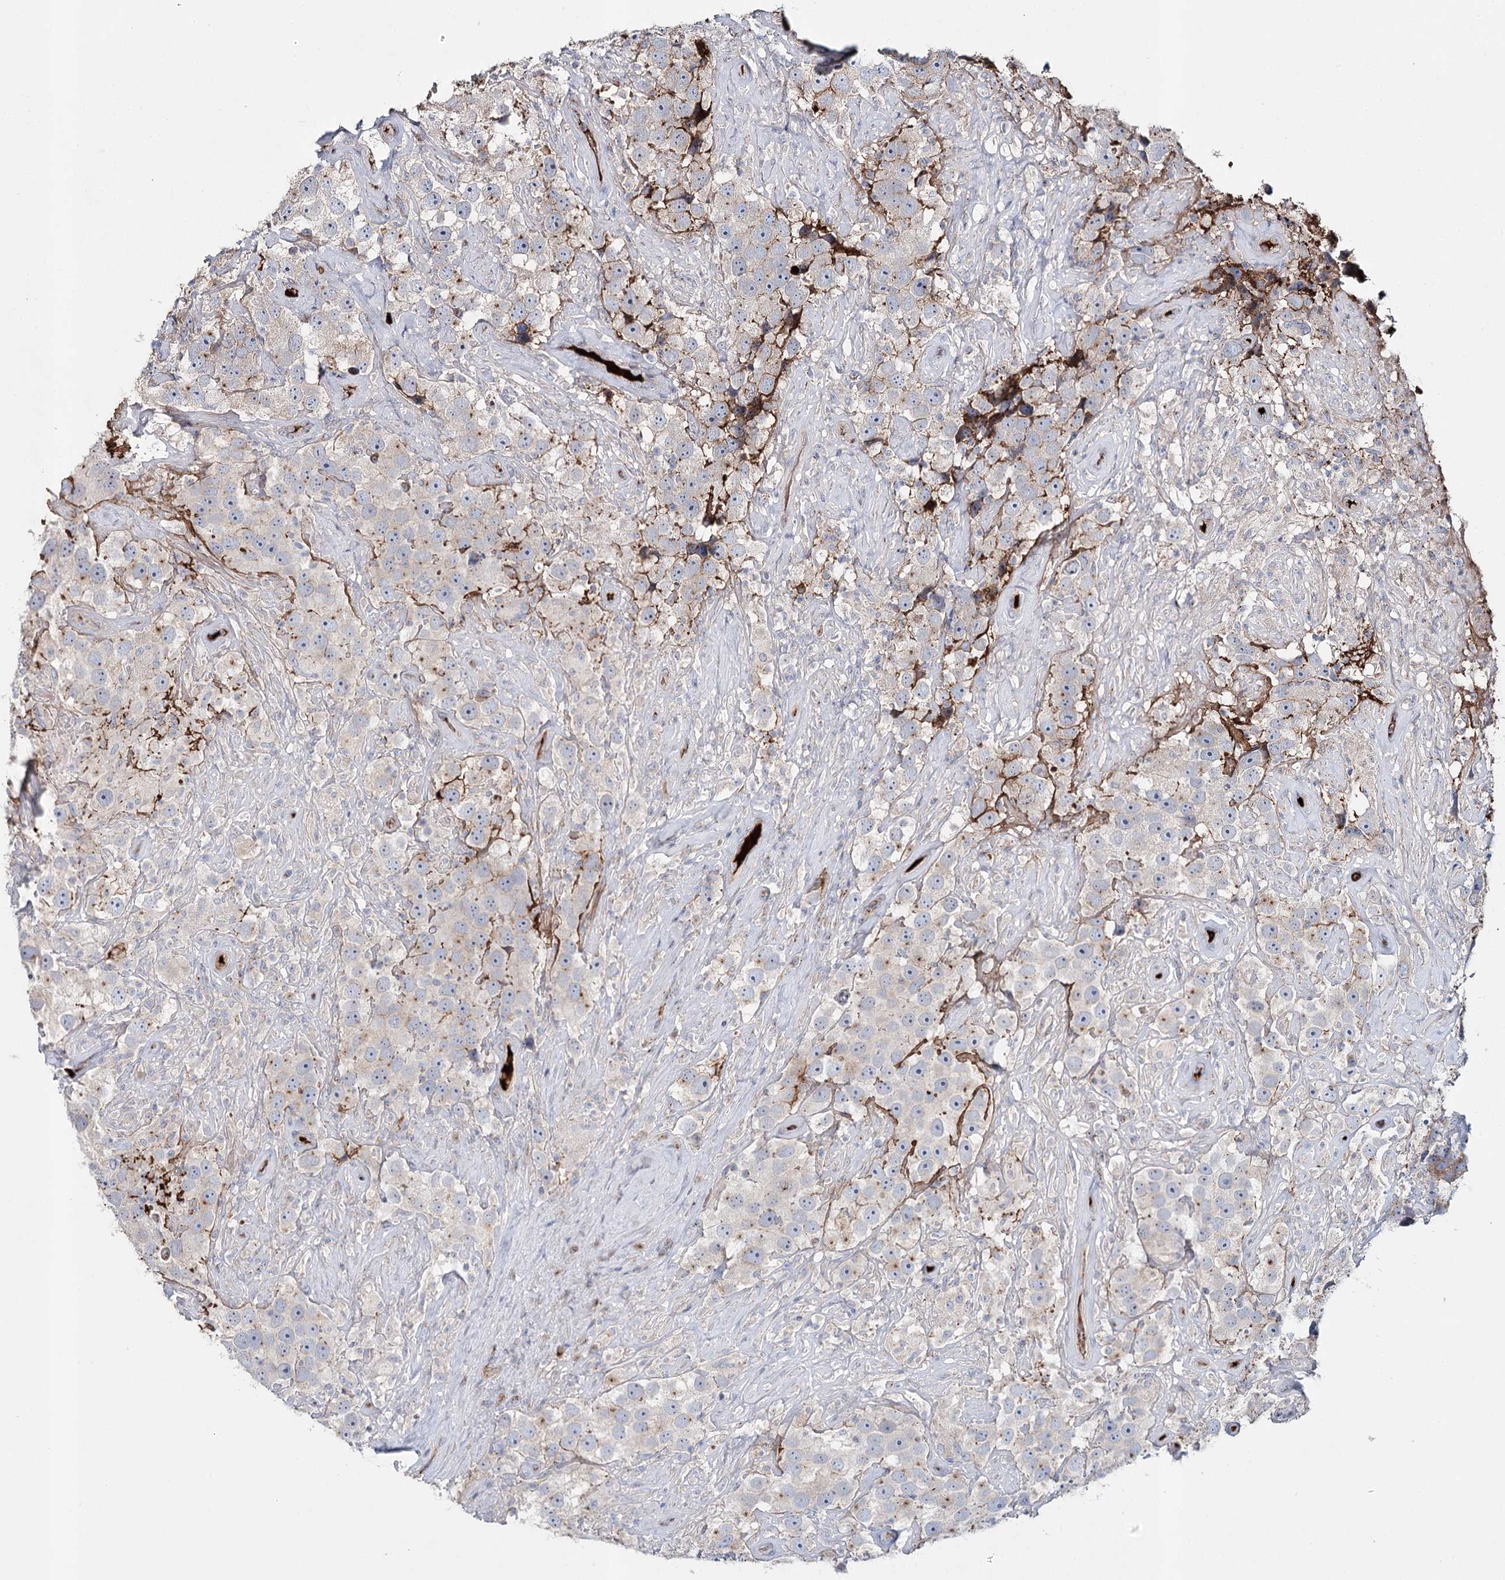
{"staining": {"intensity": "negative", "quantity": "none", "location": "none"}, "tissue": "testis cancer", "cell_type": "Tumor cells", "image_type": "cancer", "snomed": [{"axis": "morphology", "description": "Seminoma, NOS"}, {"axis": "topography", "description": "Testis"}], "caption": "Tumor cells show no significant expression in testis cancer.", "gene": "ALKBH8", "patient": {"sex": "male", "age": 49}}